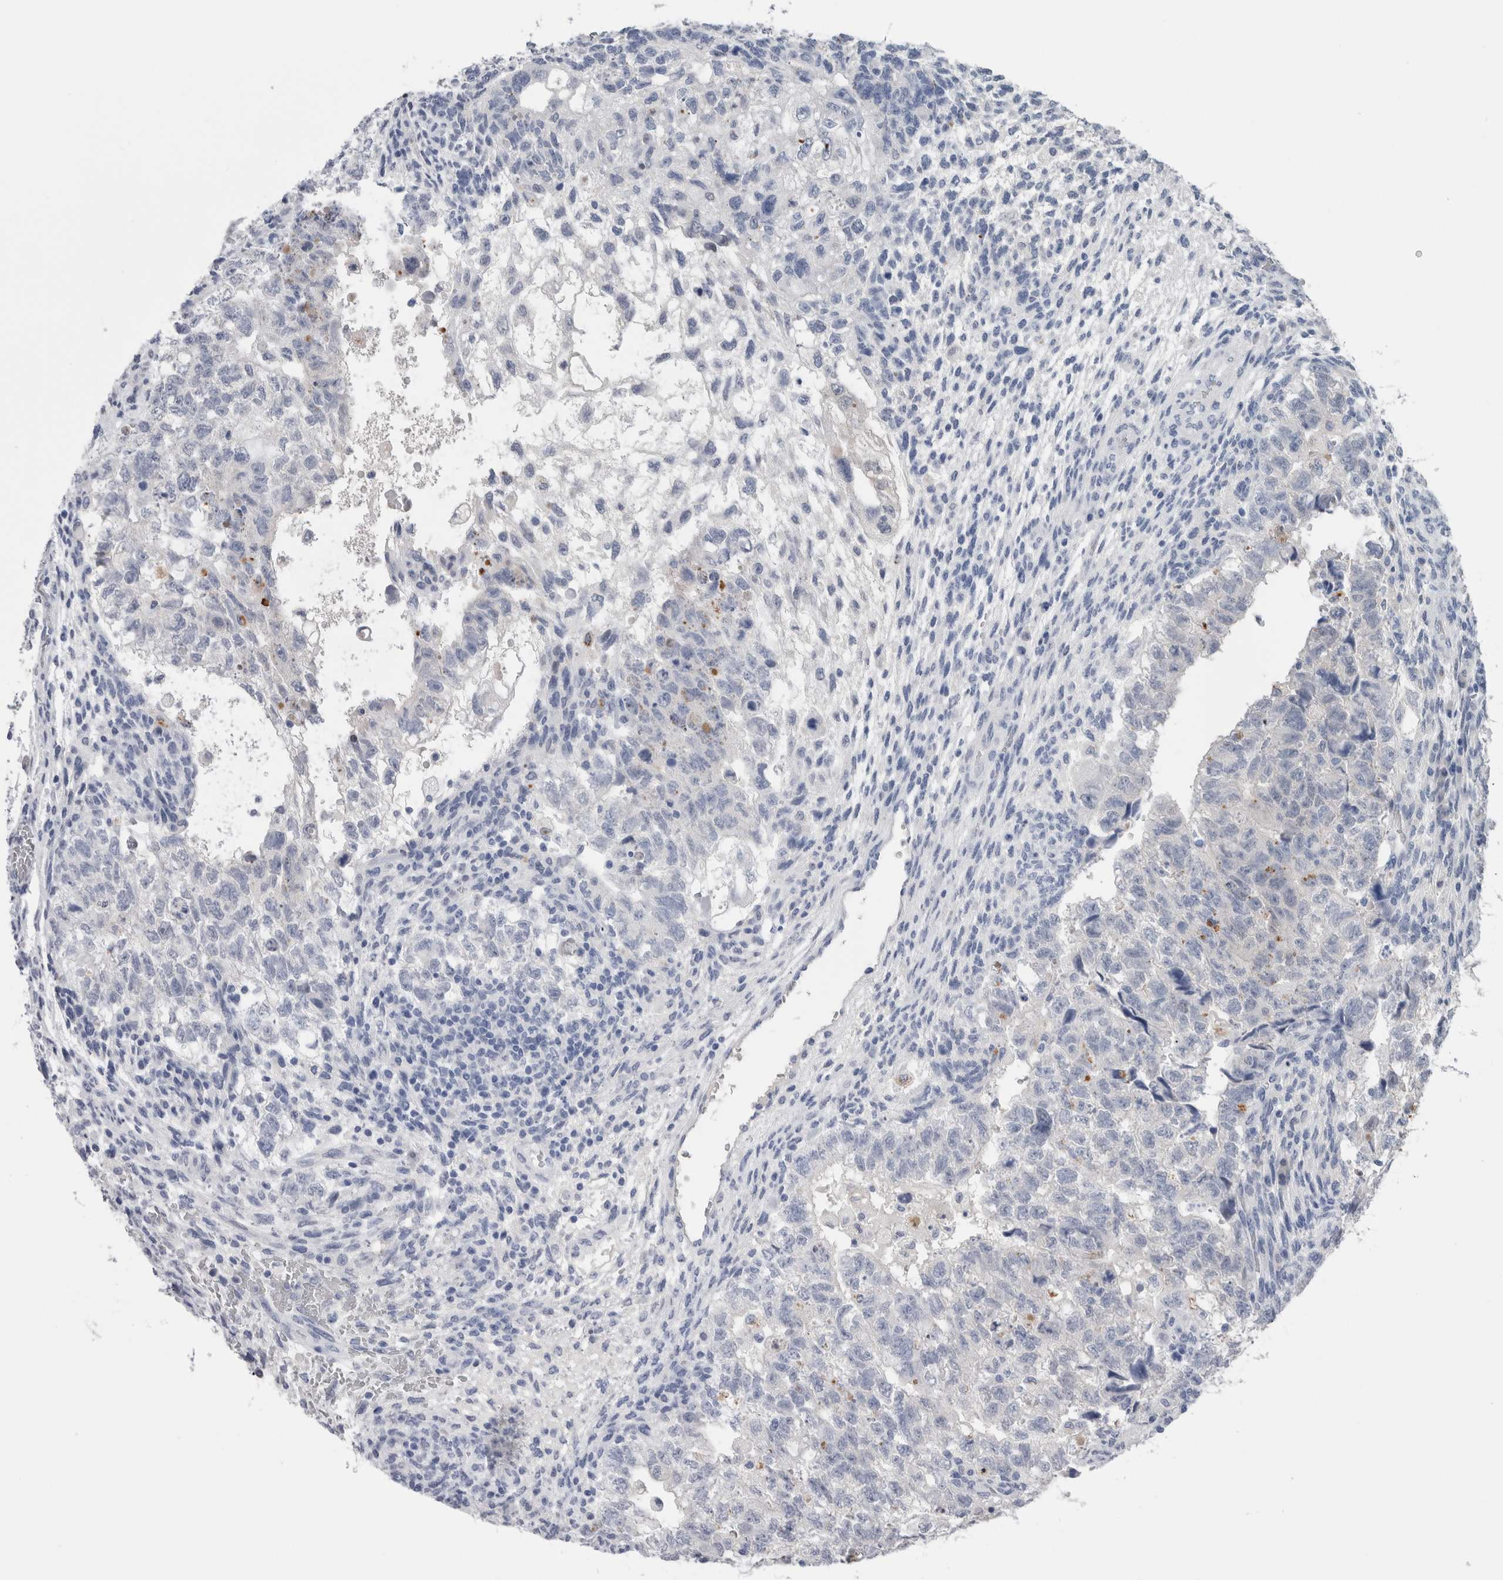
{"staining": {"intensity": "negative", "quantity": "none", "location": "none"}, "tissue": "testis cancer", "cell_type": "Tumor cells", "image_type": "cancer", "snomed": [{"axis": "morphology", "description": "Carcinoma, Embryonal, NOS"}, {"axis": "topography", "description": "Testis"}], "caption": "Tumor cells show no significant protein expression in embryonal carcinoma (testis).", "gene": "CA8", "patient": {"sex": "male", "age": 36}}